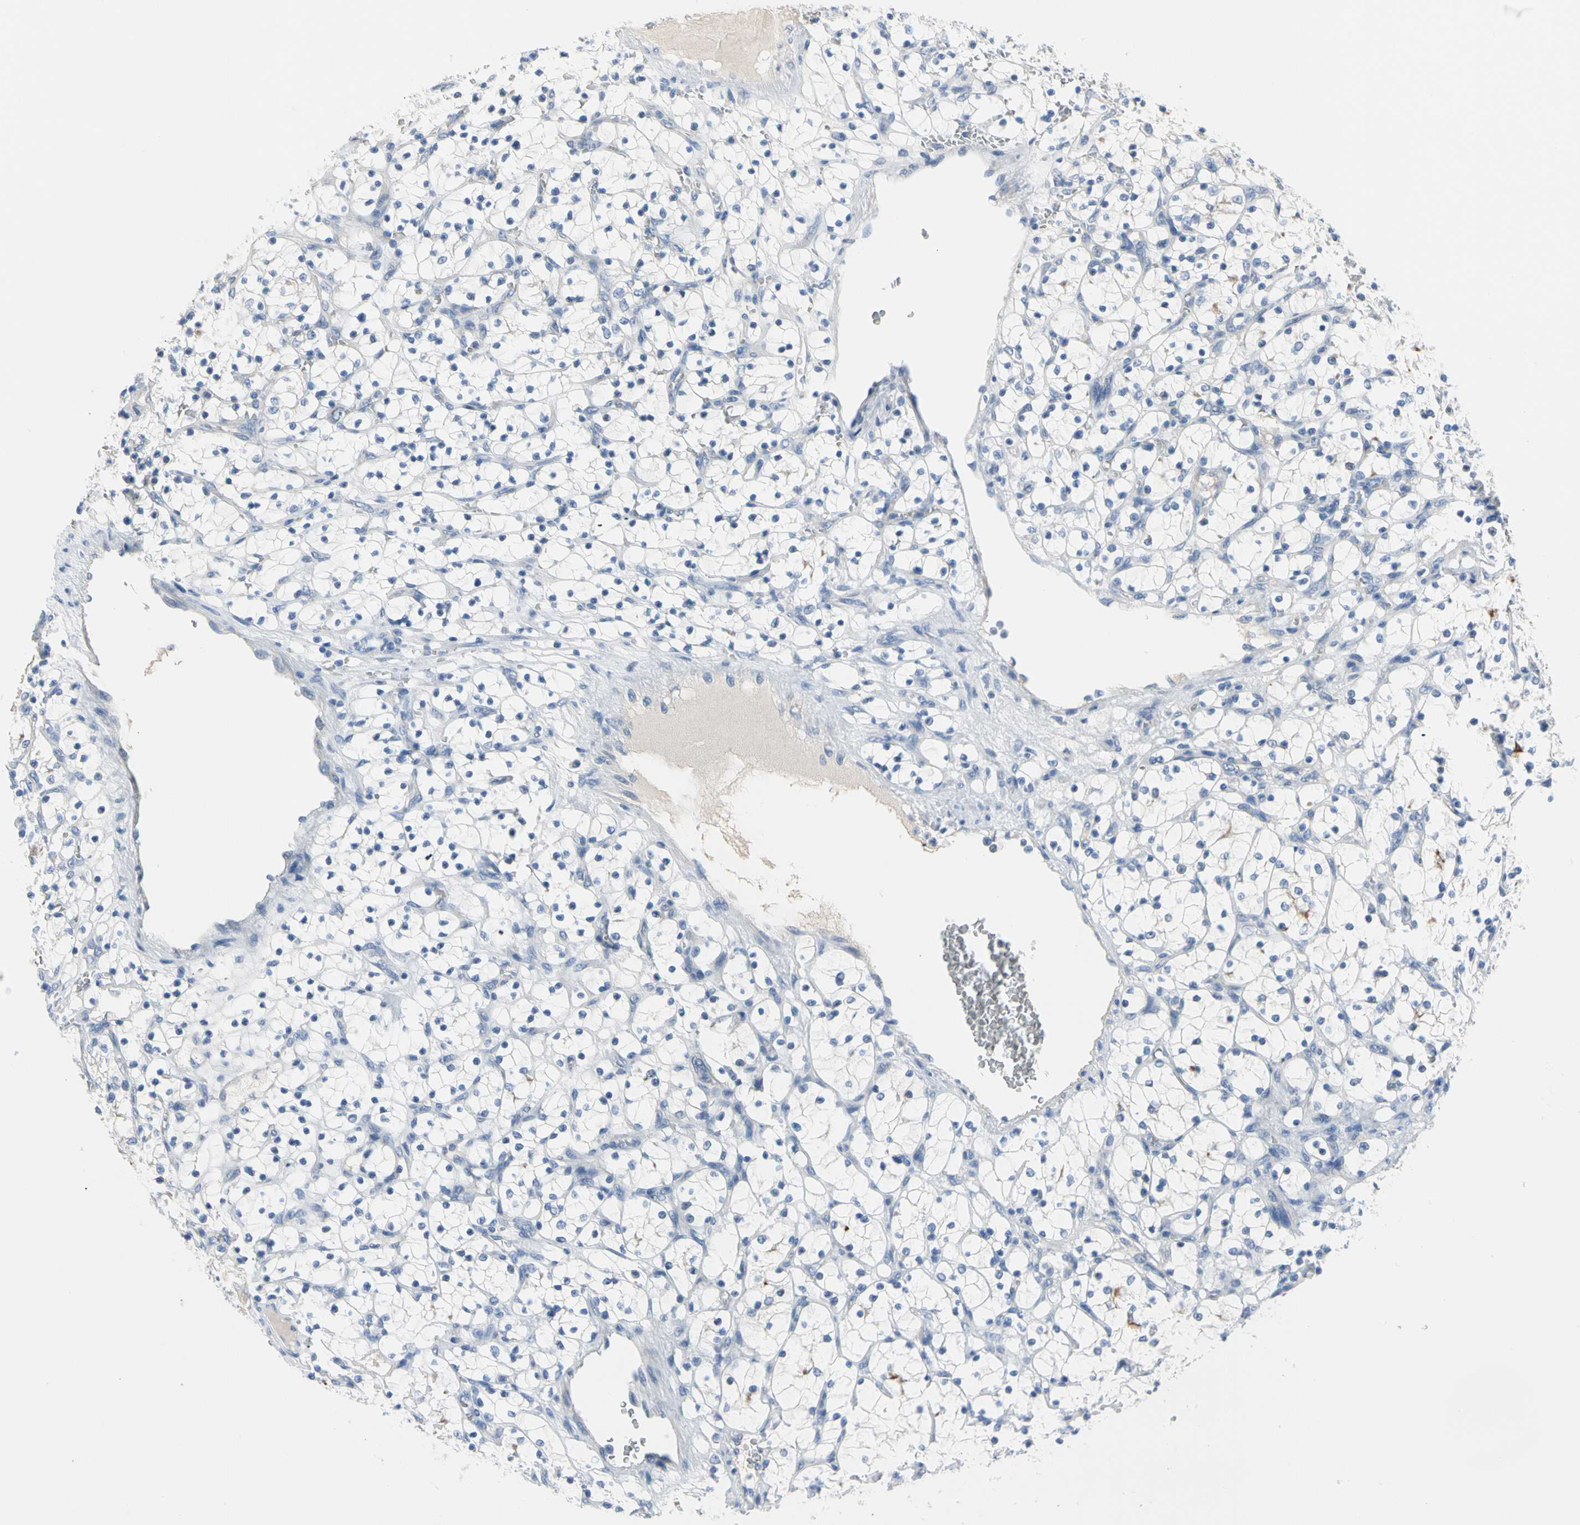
{"staining": {"intensity": "negative", "quantity": "none", "location": "none"}, "tissue": "renal cancer", "cell_type": "Tumor cells", "image_type": "cancer", "snomed": [{"axis": "morphology", "description": "Adenocarcinoma, NOS"}, {"axis": "topography", "description": "Kidney"}], "caption": "Image shows no protein positivity in tumor cells of renal cancer tissue. (DAB (3,3'-diaminobenzidine) immunohistochemistry visualized using brightfield microscopy, high magnification).", "gene": "MARK1", "patient": {"sex": "female", "age": 69}}